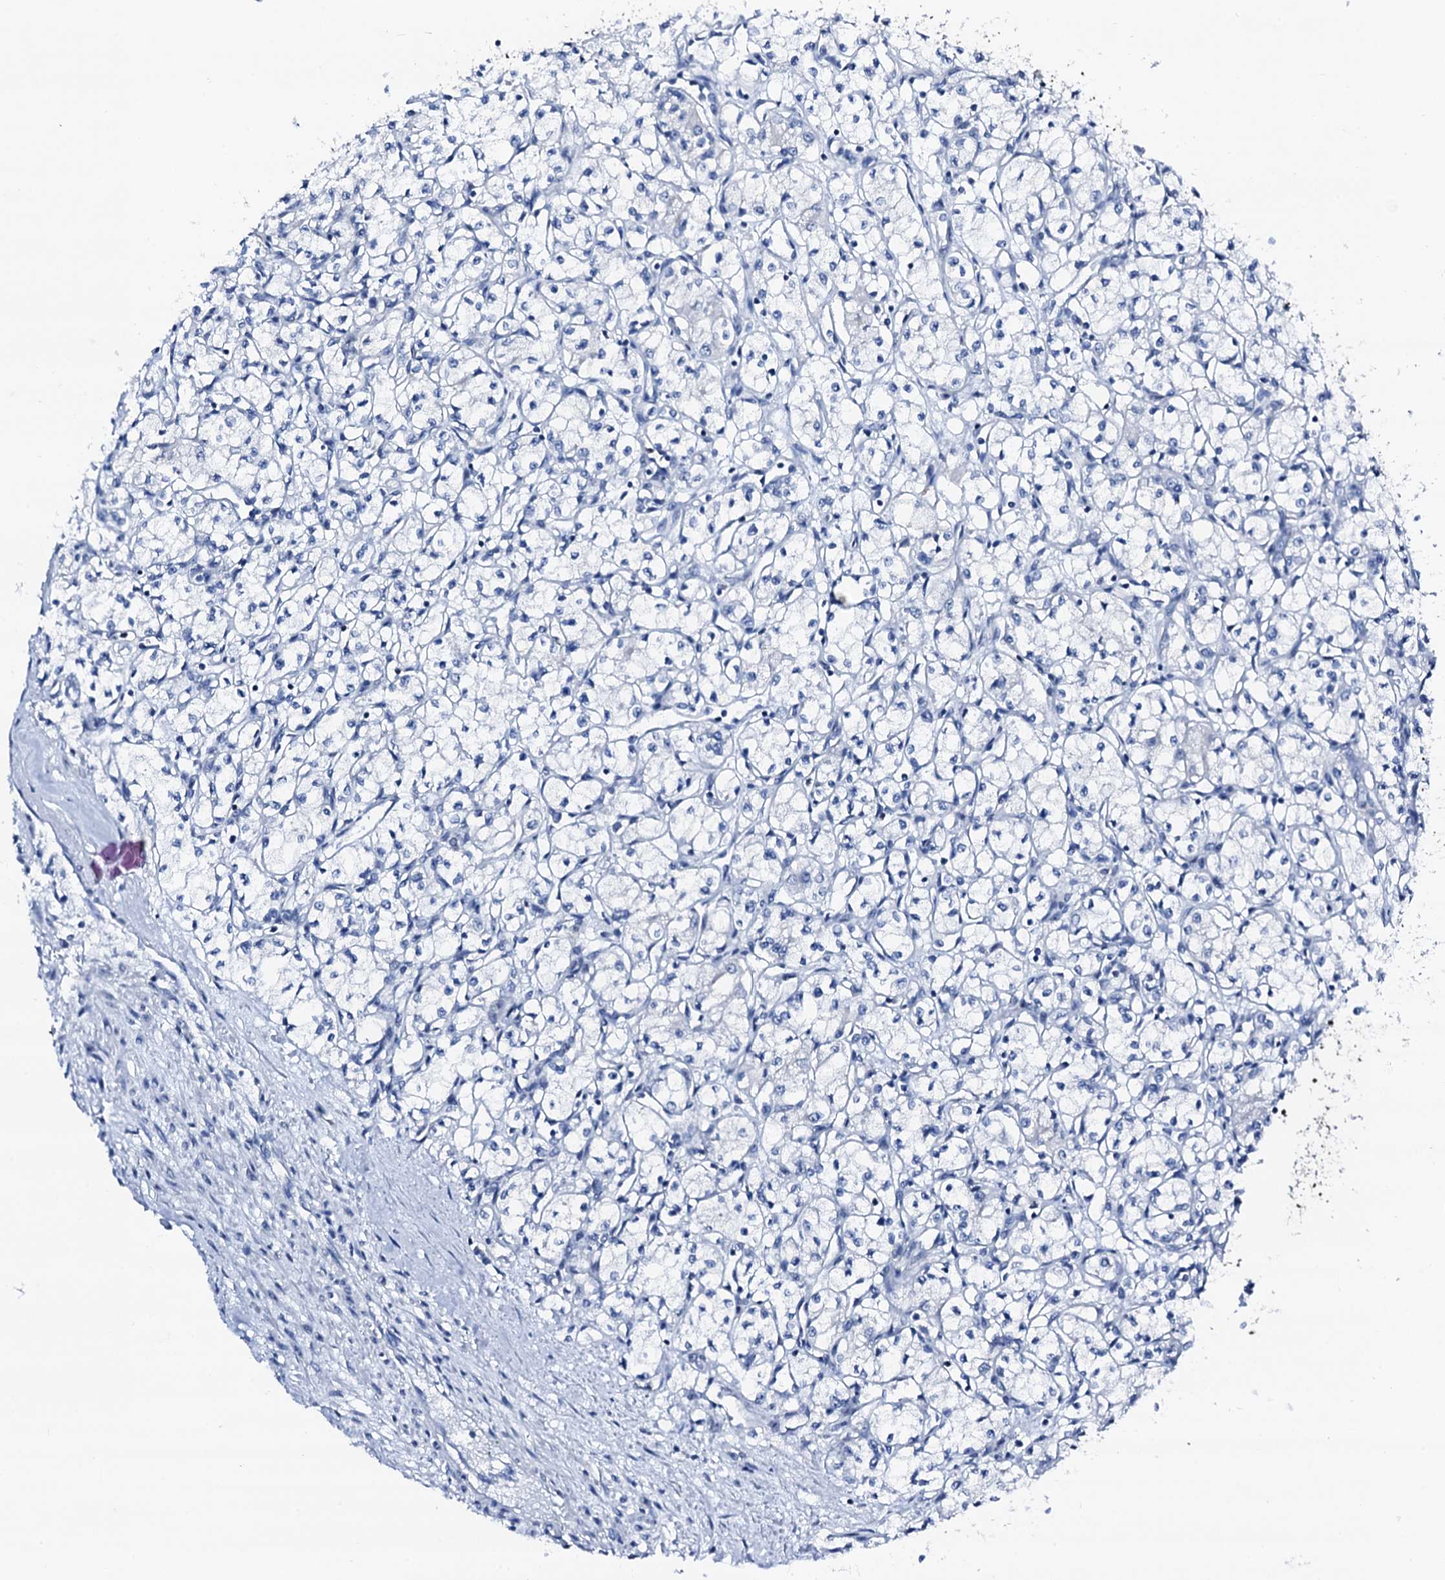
{"staining": {"intensity": "negative", "quantity": "none", "location": "none"}, "tissue": "renal cancer", "cell_type": "Tumor cells", "image_type": "cancer", "snomed": [{"axis": "morphology", "description": "Adenocarcinoma, NOS"}, {"axis": "topography", "description": "Kidney"}], "caption": "Tumor cells show no significant staining in adenocarcinoma (renal).", "gene": "TRAFD1", "patient": {"sex": "male", "age": 59}}